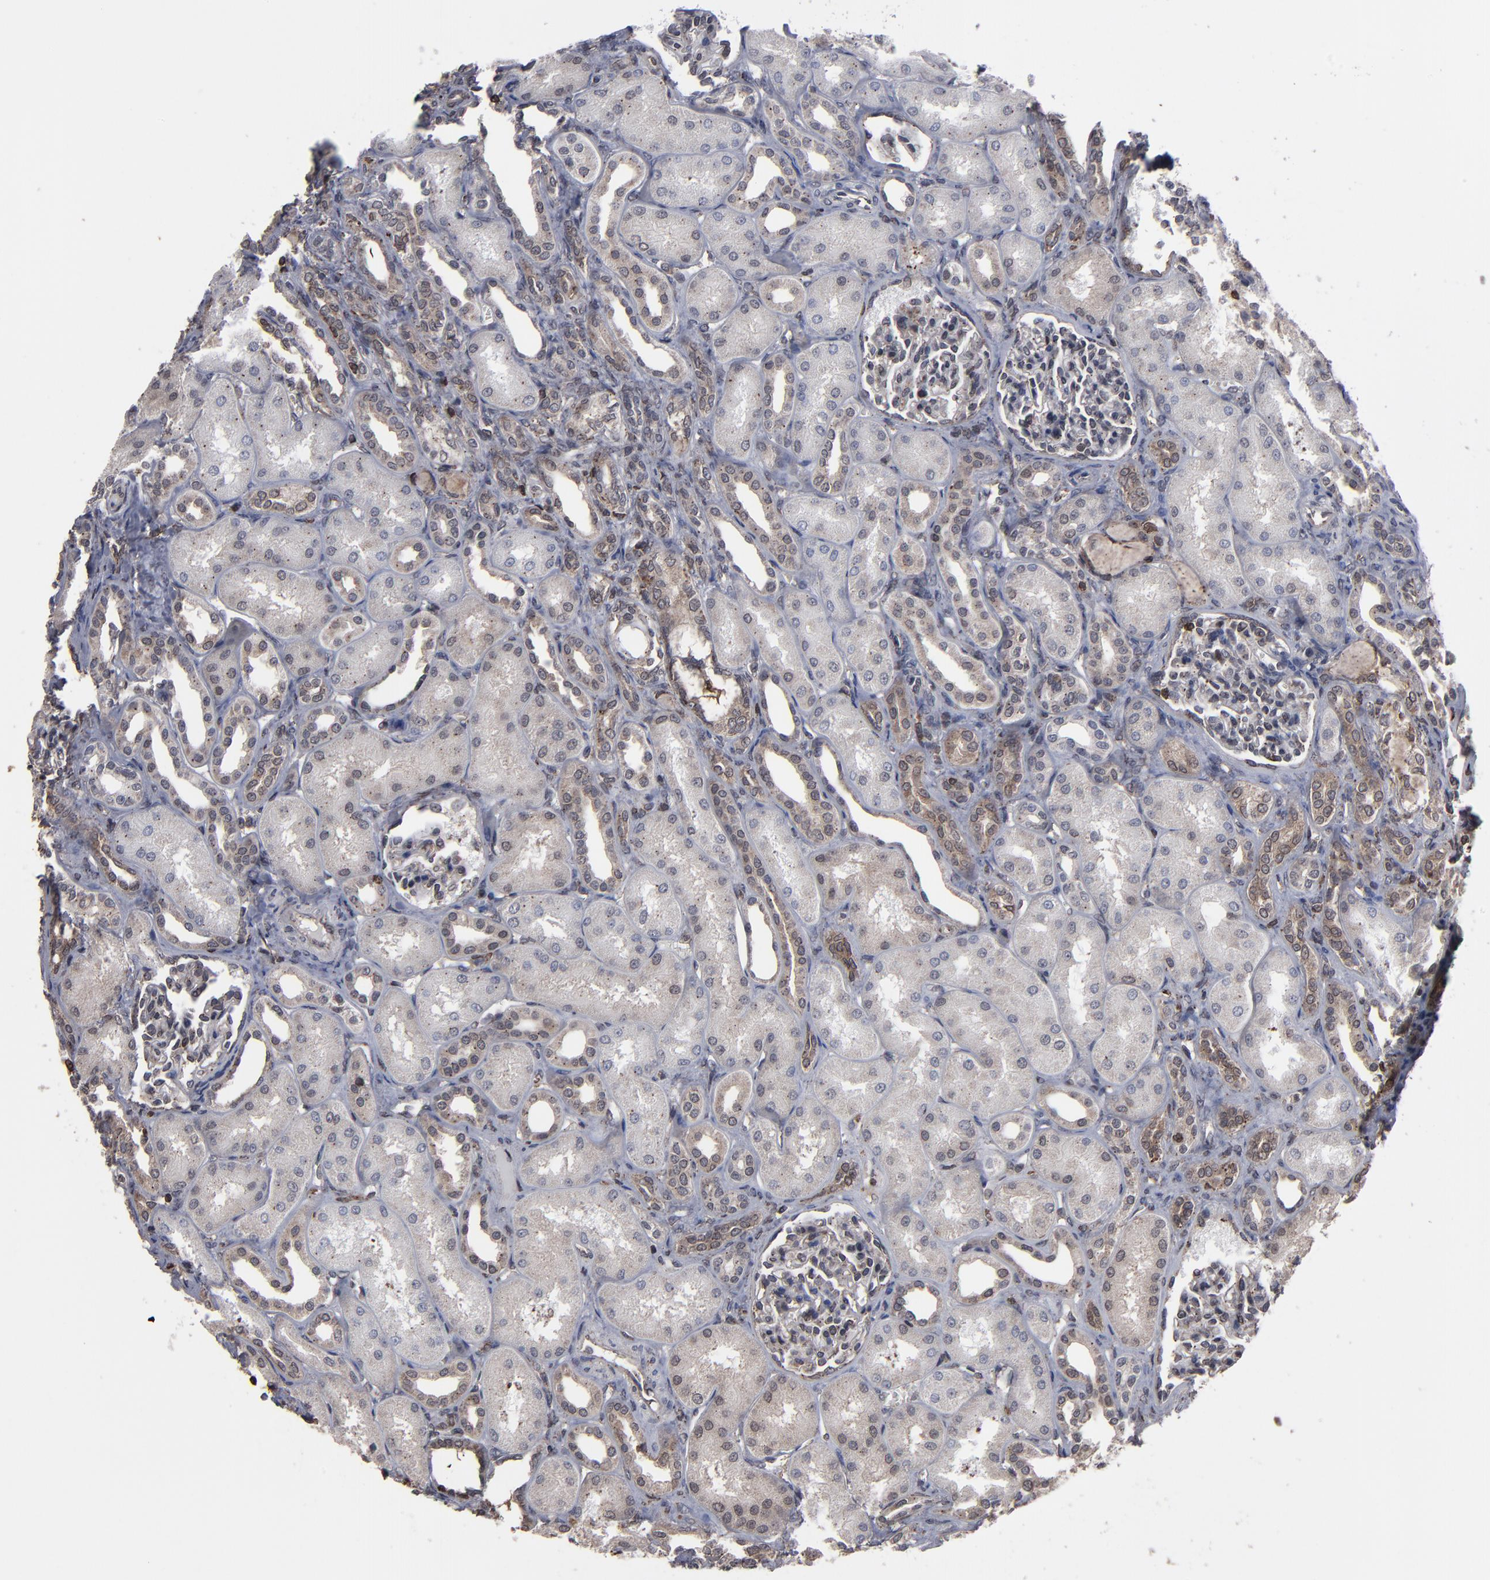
{"staining": {"intensity": "weak", "quantity": "<25%", "location": "cytoplasmic/membranous"}, "tissue": "kidney", "cell_type": "Cells in glomeruli", "image_type": "normal", "snomed": [{"axis": "morphology", "description": "Normal tissue, NOS"}, {"axis": "topography", "description": "Kidney"}], "caption": "Immunohistochemistry histopathology image of benign kidney stained for a protein (brown), which demonstrates no staining in cells in glomeruli. (Immunohistochemistry (ihc), brightfield microscopy, high magnification).", "gene": "KIAA2026", "patient": {"sex": "male", "age": 7}}